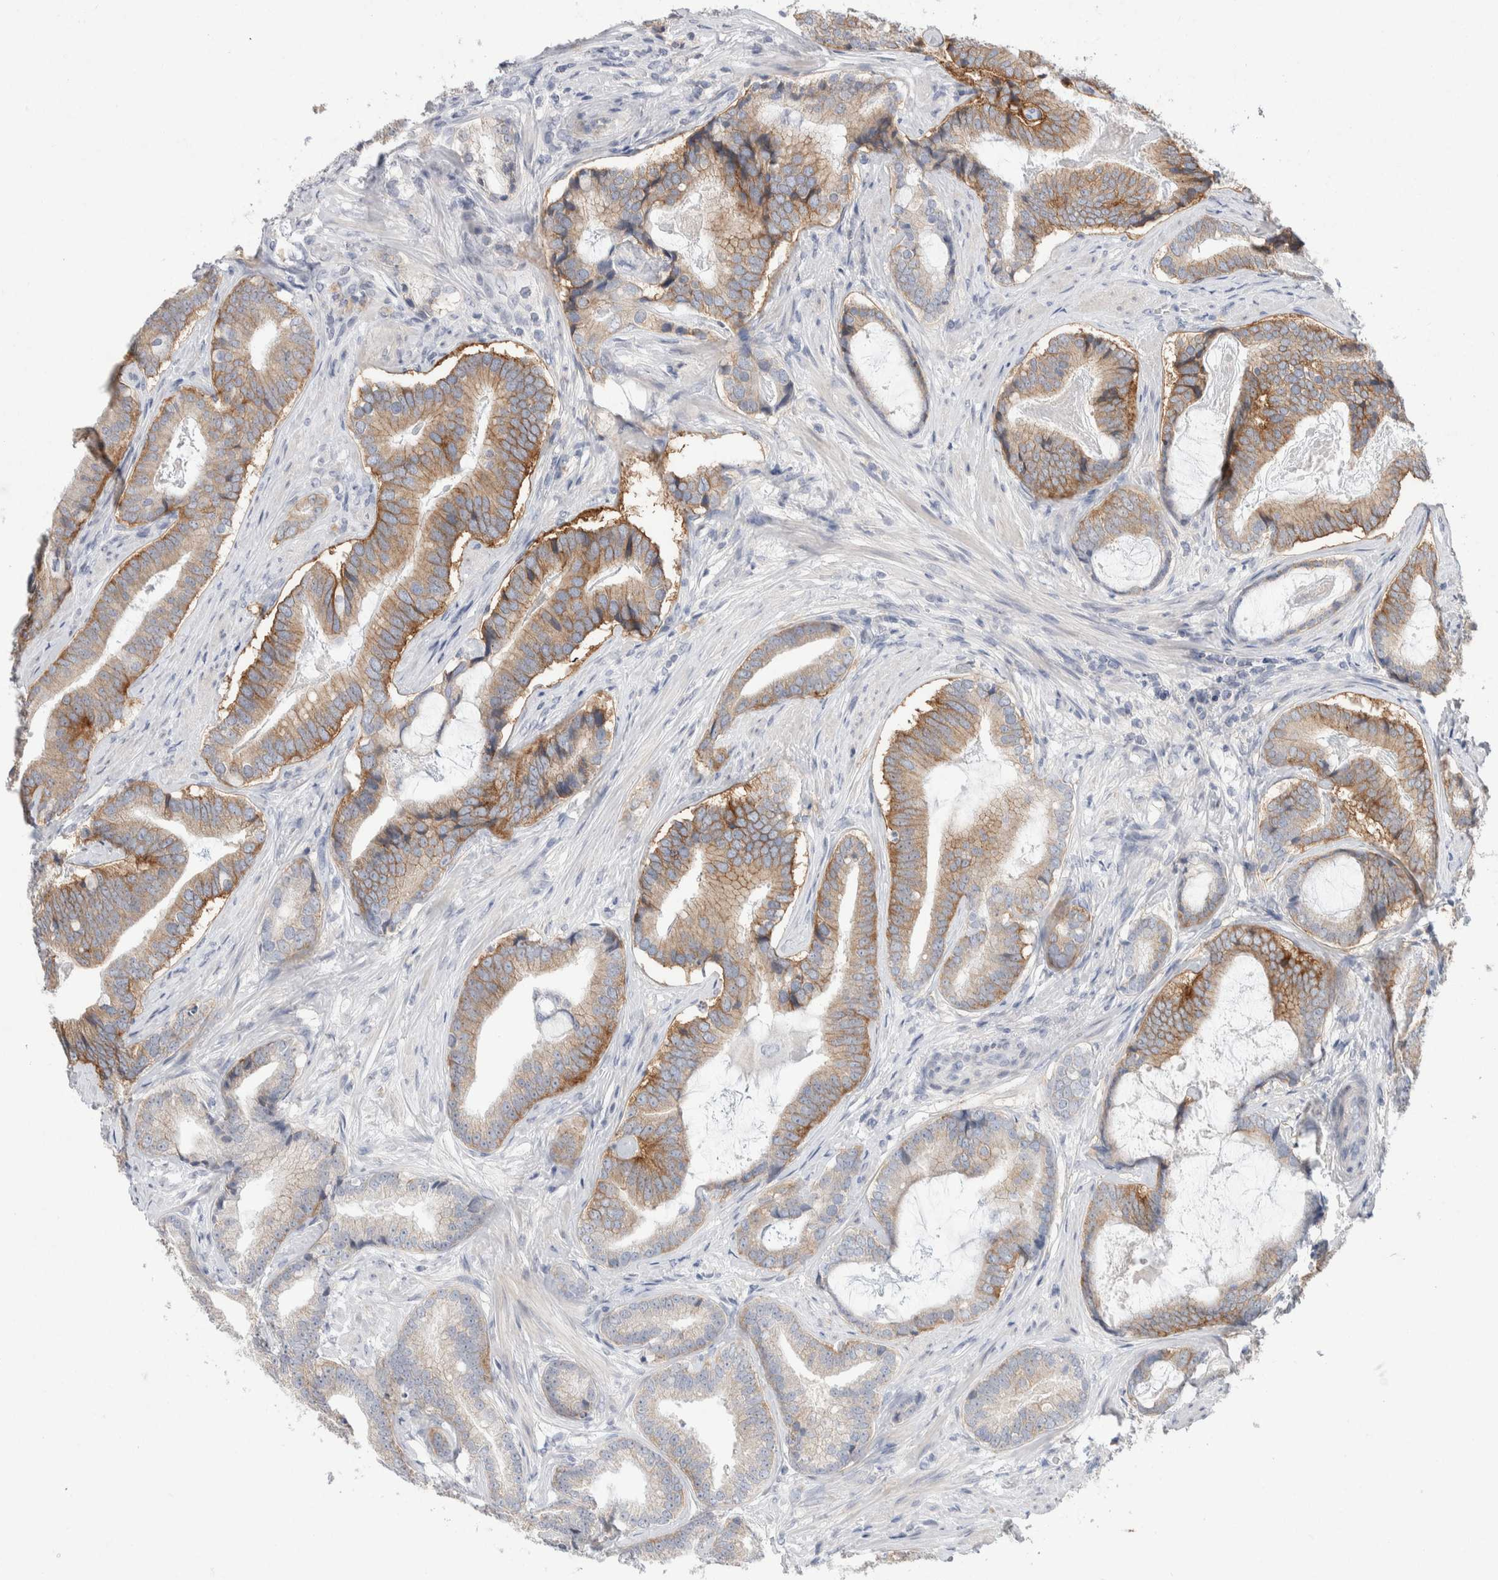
{"staining": {"intensity": "moderate", "quantity": "25%-75%", "location": "cytoplasmic/membranous"}, "tissue": "prostate cancer", "cell_type": "Tumor cells", "image_type": "cancer", "snomed": [{"axis": "morphology", "description": "Adenocarcinoma, High grade"}, {"axis": "topography", "description": "Prostate"}], "caption": "Tumor cells reveal medium levels of moderate cytoplasmic/membranous staining in approximately 25%-75% of cells in prostate cancer (adenocarcinoma (high-grade)). Nuclei are stained in blue.", "gene": "CMTM4", "patient": {"sex": "male", "age": 55}}